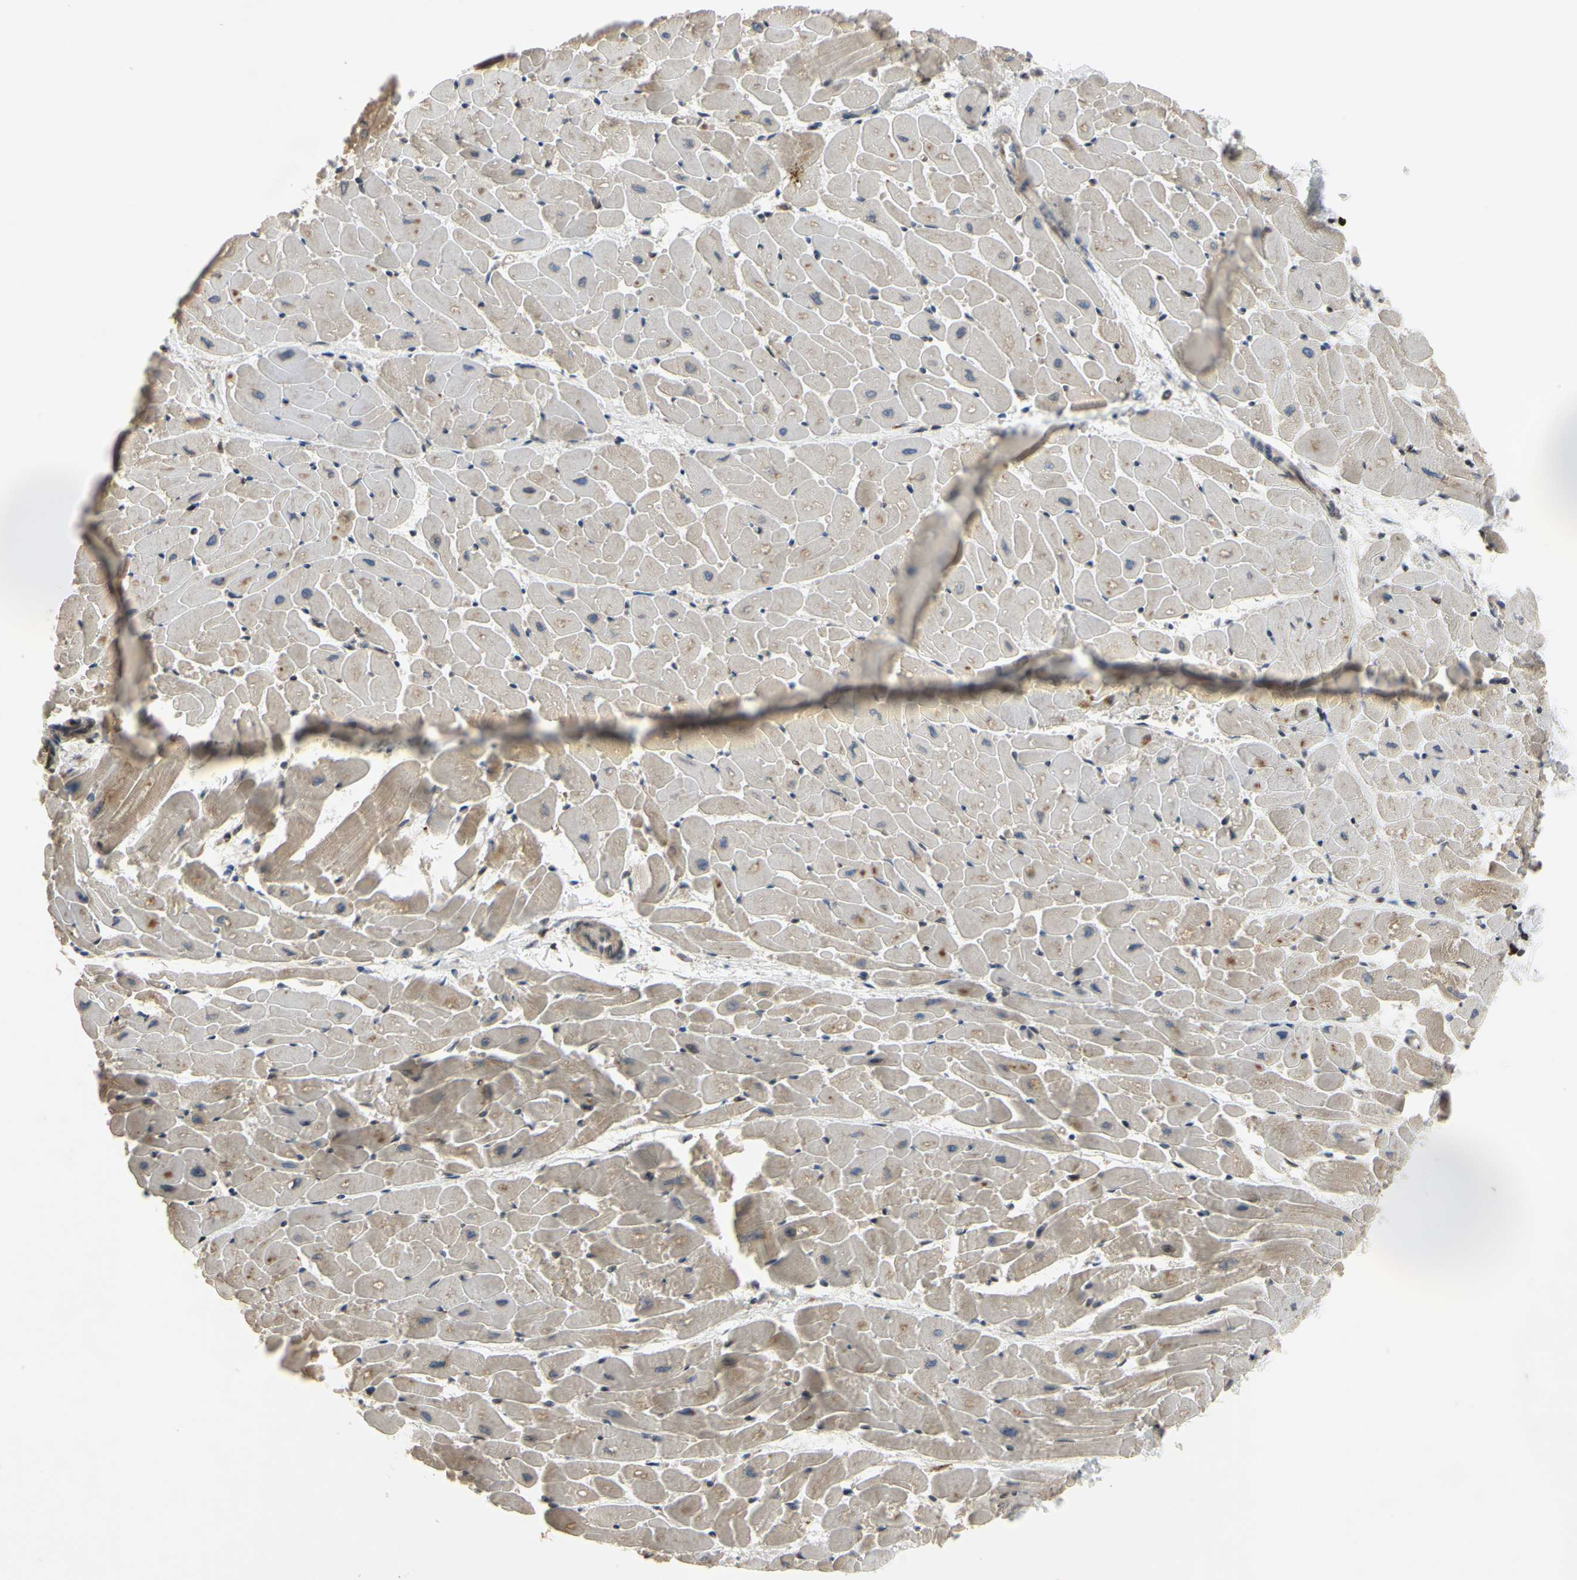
{"staining": {"intensity": "negative", "quantity": "none", "location": "none"}, "tissue": "heart muscle", "cell_type": "Cardiomyocytes", "image_type": "normal", "snomed": [{"axis": "morphology", "description": "Normal tissue, NOS"}, {"axis": "topography", "description": "Heart"}], "caption": "This histopathology image is of unremarkable heart muscle stained with immunohistochemistry (IHC) to label a protein in brown with the nuclei are counter-stained blue. There is no expression in cardiomyocytes.", "gene": "PLXNA2", "patient": {"sex": "female", "age": 19}}